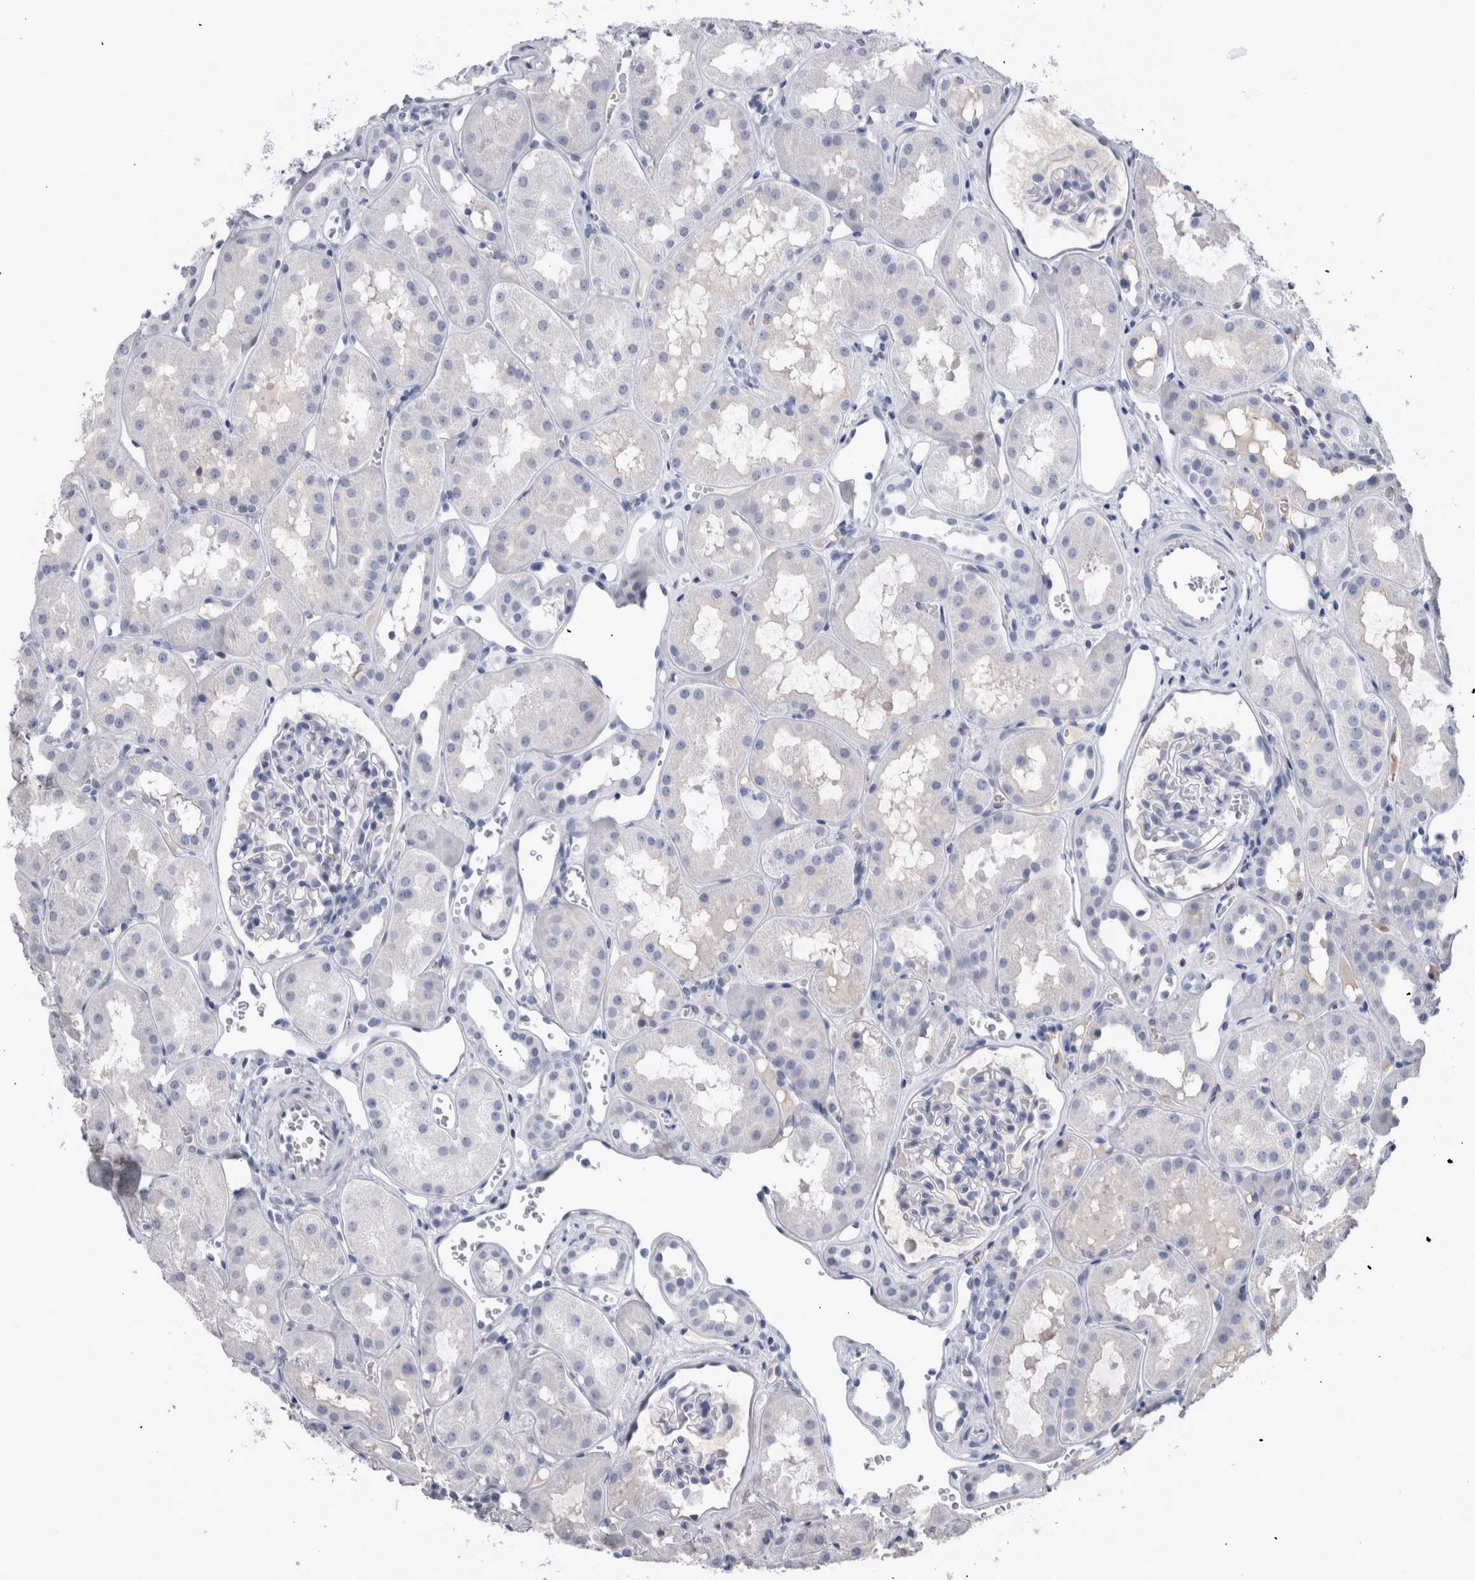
{"staining": {"intensity": "negative", "quantity": "none", "location": "none"}, "tissue": "kidney", "cell_type": "Cells in glomeruli", "image_type": "normal", "snomed": [{"axis": "morphology", "description": "Normal tissue, NOS"}, {"axis": "topography", "description": "Kidney"}], "caption": "Immunohistochemical staining of benign kidney reveals no significant staining in cells in glomeruli.", "gene": "PAX5", "patient": {"sex": "male", "age": 16}}